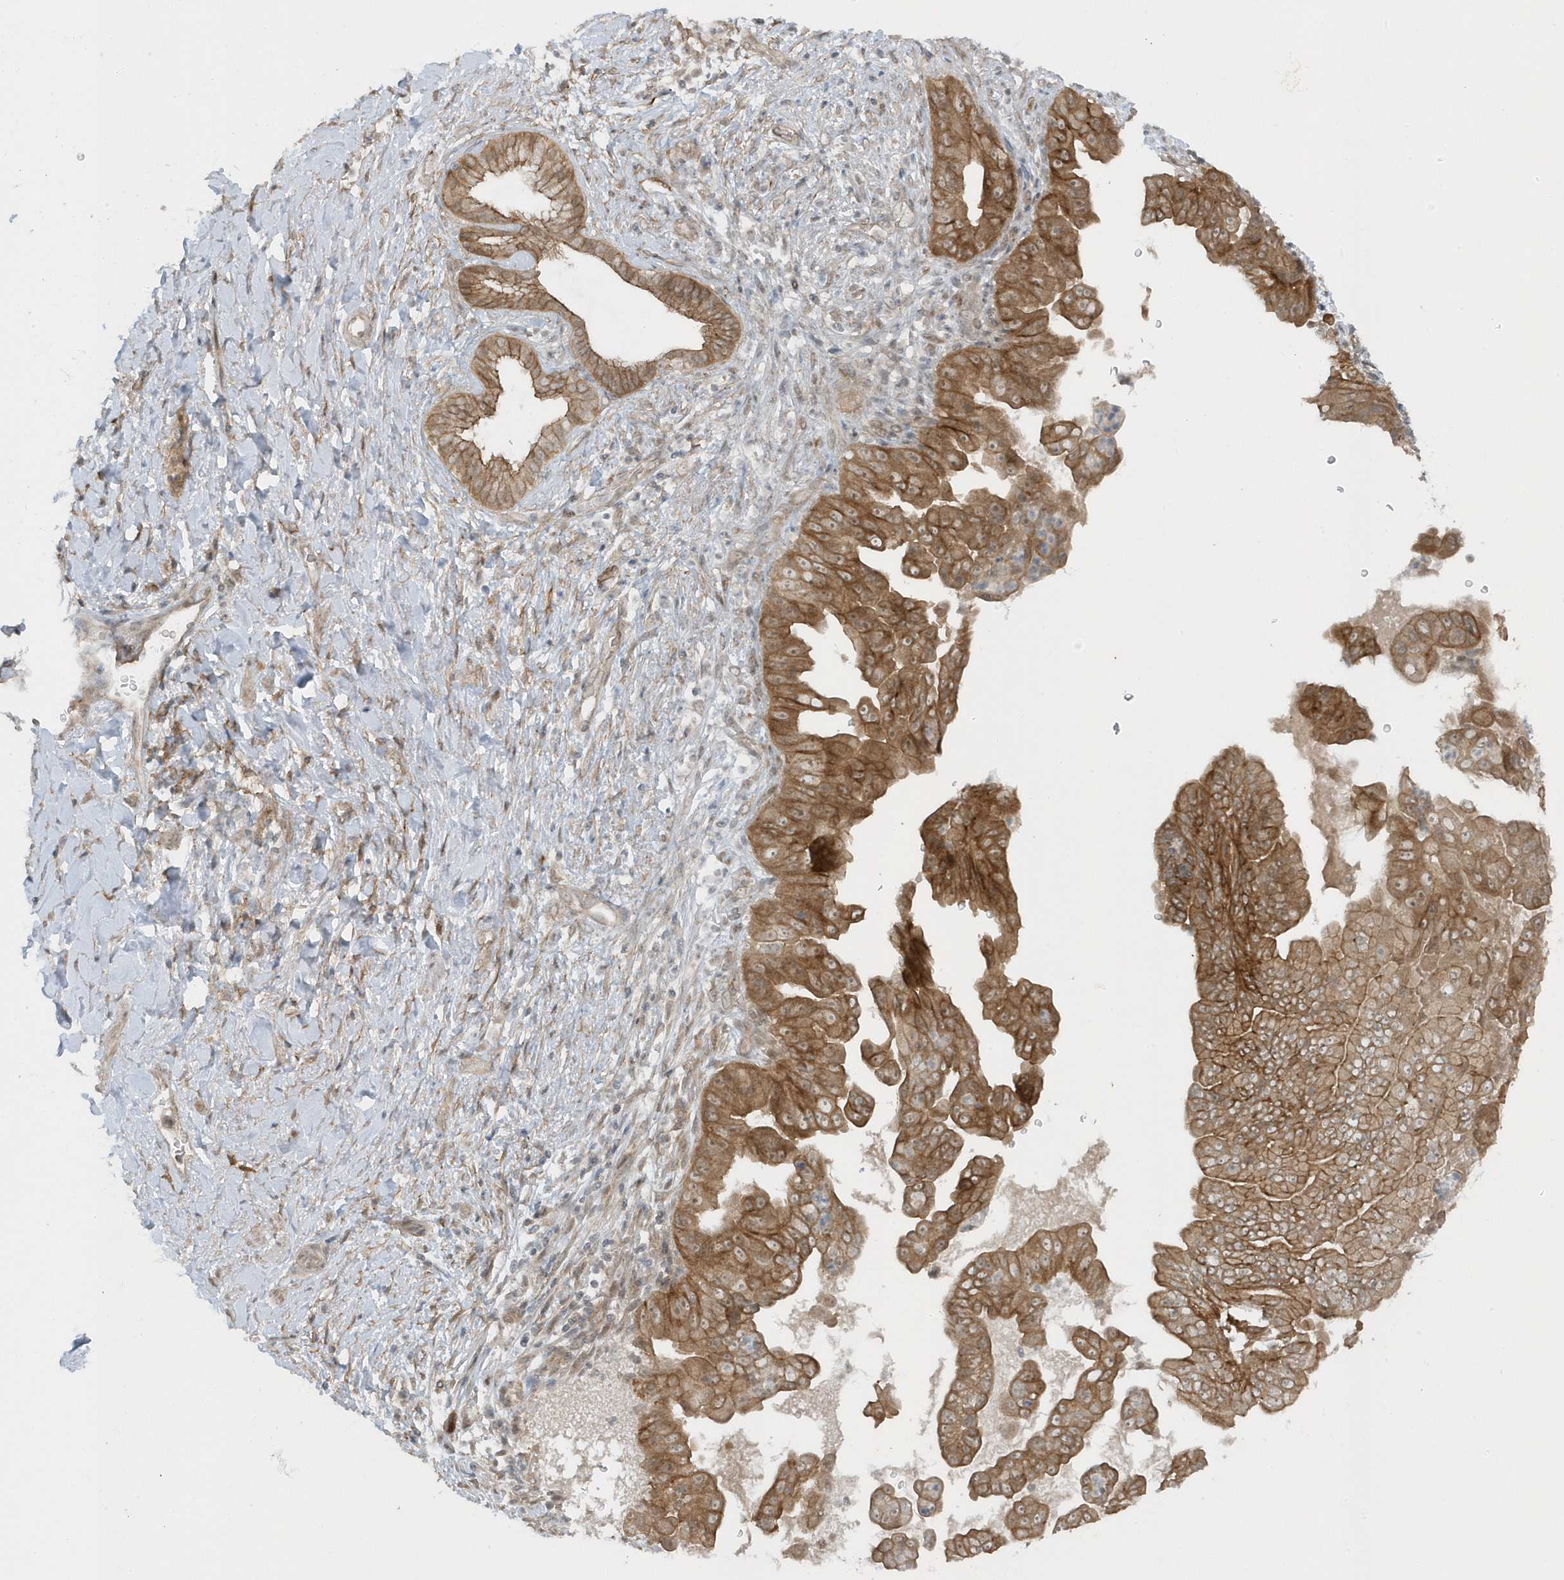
{"staining": {"intensity": "moderate", "quantity": ">75%", "location": "cytoplasmic/membranous"}, "tissue": "pancreatic cancer", "cell_type": "Tumor cells", "image_type": "cancer", "snomed": [{"axis": "morphology", "description": "Adenocarcinoma, NOS"}, {"axis": "topography", "description": "Pancreas"}], "caption": "Pancreatic cancer (adenocarcinoma) was stained to show a protein in brown. There is medium levels of moderate cytoplasmic/membranous staining in approximately >75% of tumor cells.", "gene": "PARD3B", "patient": {"sex": "female", "age": 78}}